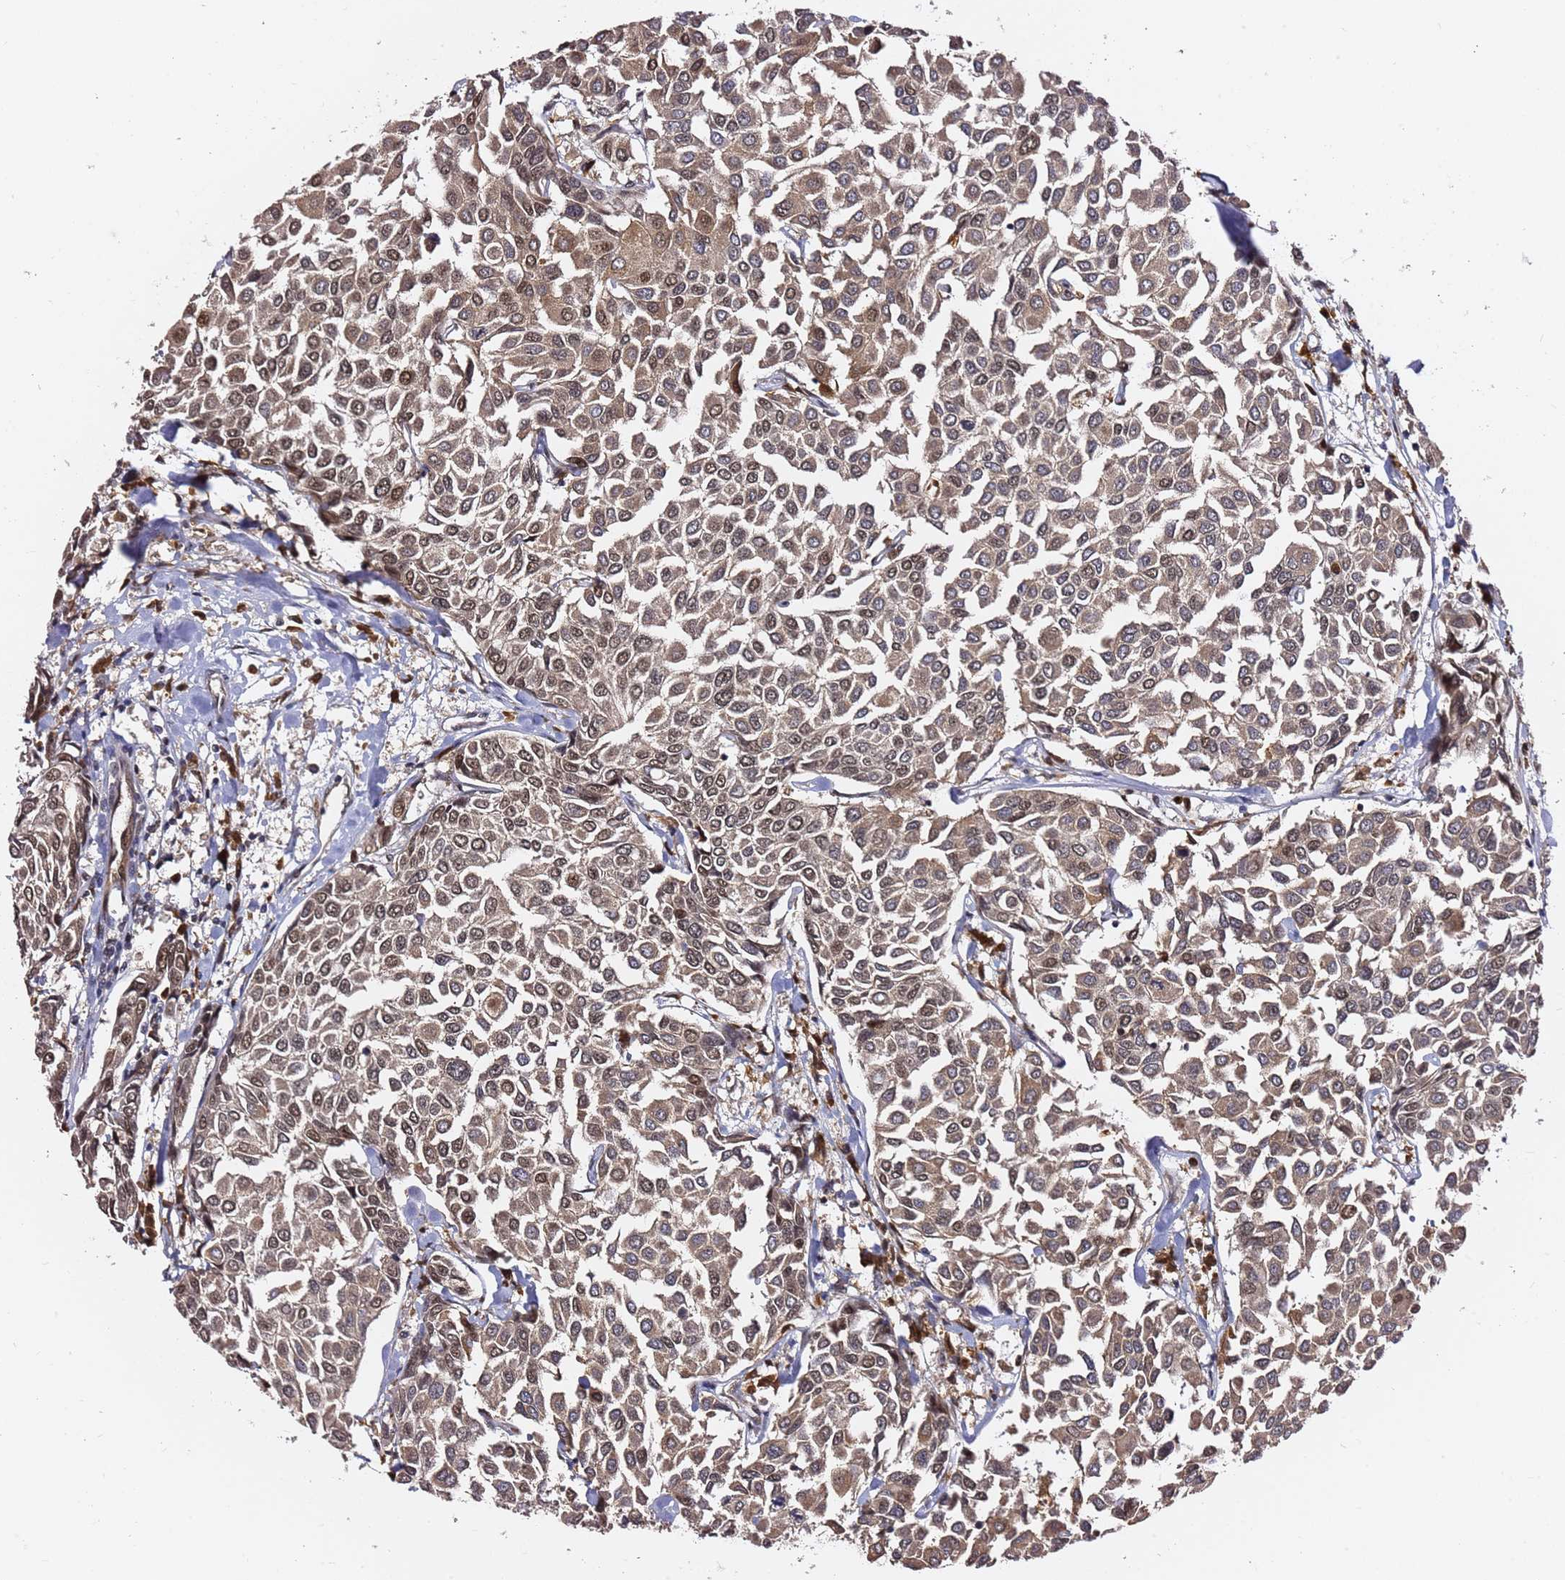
{"staining": {"intensity": "moderate", "quantity": ">75%", "location": "cytoplasmic/membranous,nuclear"}, "tissue": "breast cancer", "cell_type": "Tumor cells", "image_type": "cancer", "snomed": [{"axis": "morphology", "description": "Duct carcinoma"}, {"axis": "topography", "description": "Breast"}], "caption": "Protein expression analysis of human breast cancer reveals moderate cytoplasmic/membranous and nuclear positivity in about >75% of tumor cells.", "gene": "RGS18", "patient": {"sex": "female", "age": 55}}